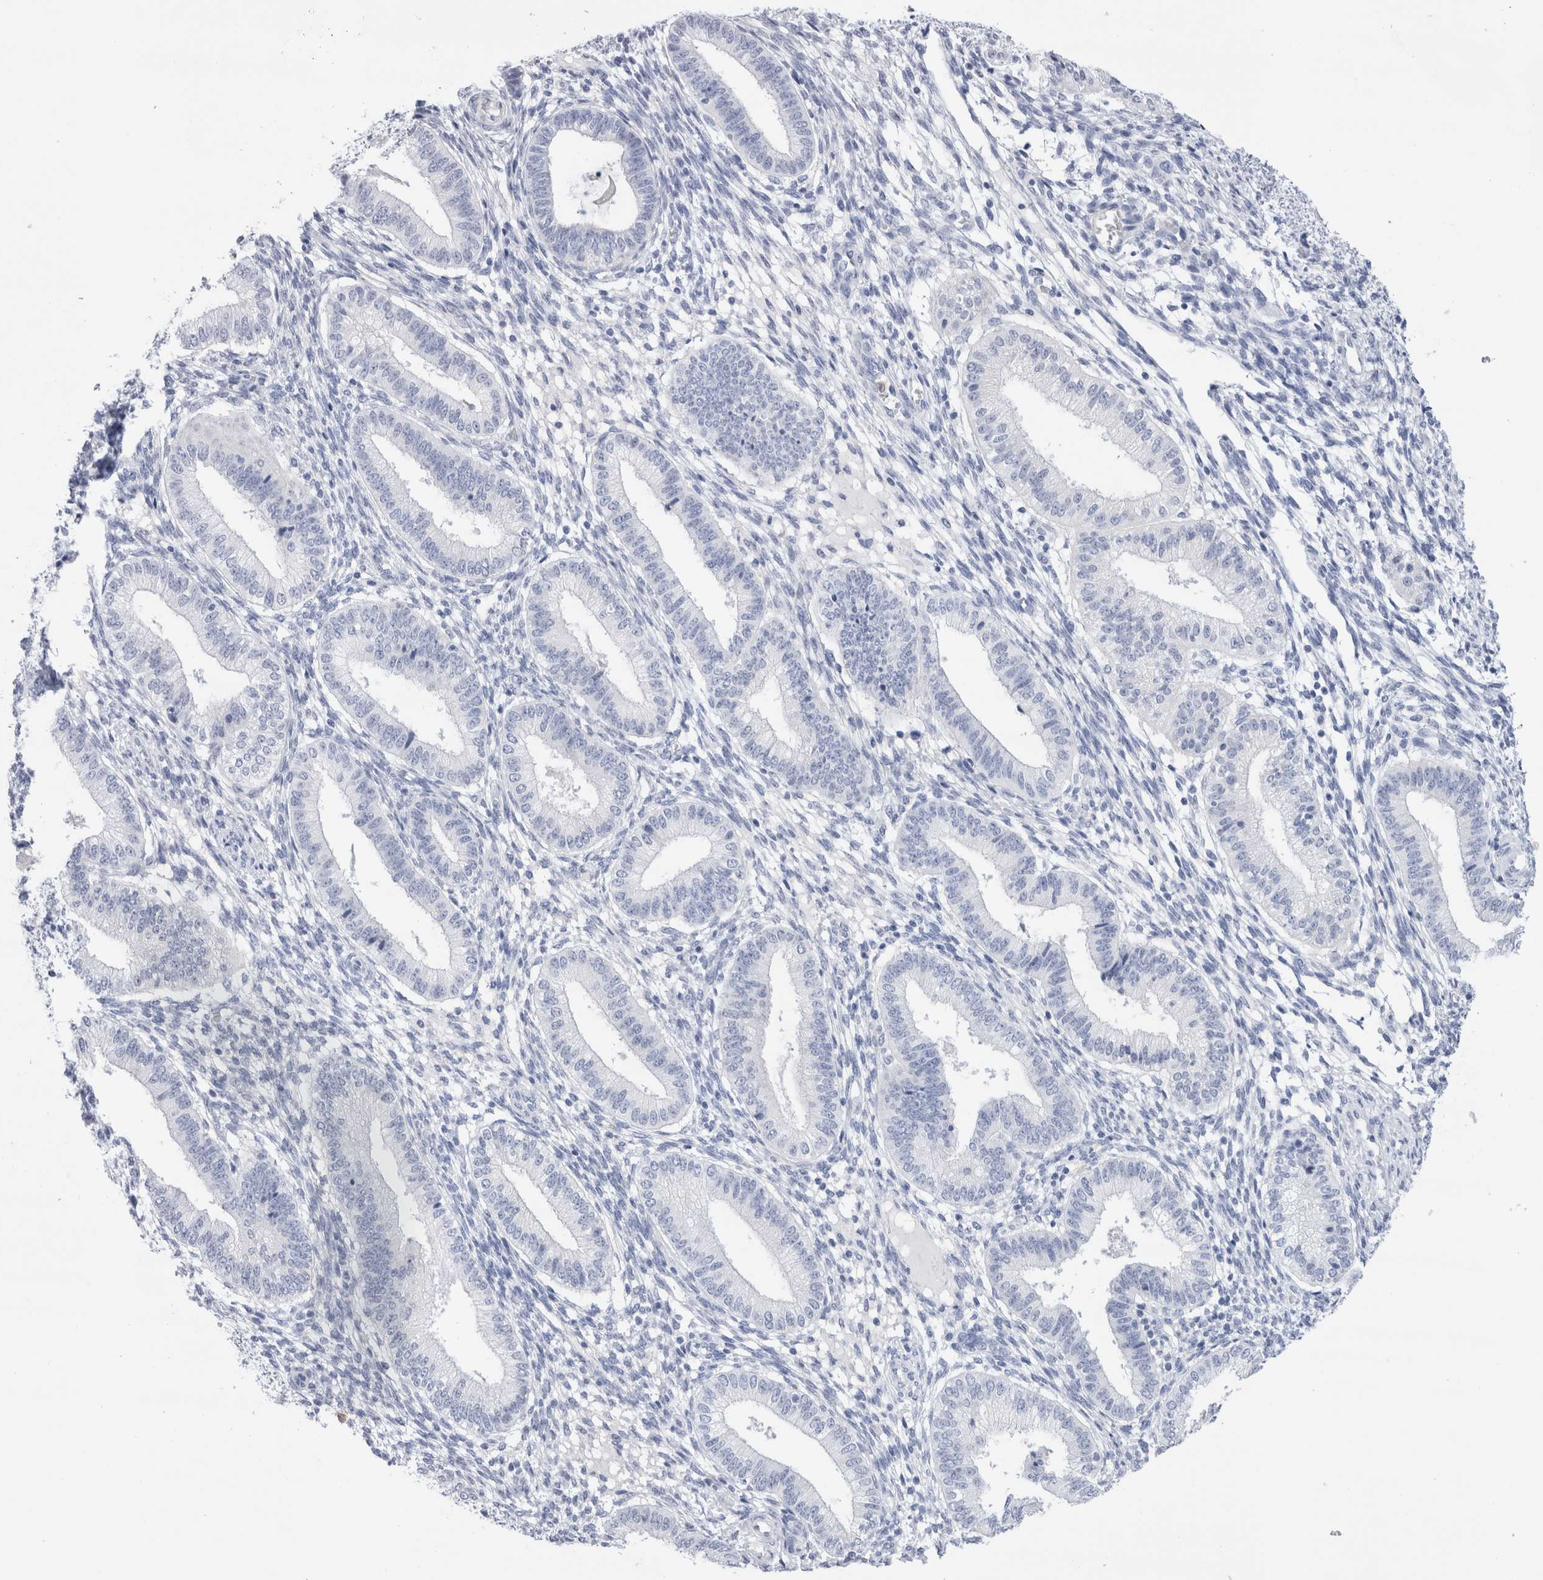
{"staining": {"intensity": "negative", "quantity": "none", "location": "none"}, "tissue": "endometrium", "cell_type": "Cells in endometrial stroma", "image_type": "normal", "snomed": [{"axis": "morphology", "description": "Normal tissue, NOS"}, {"axis": "topography", "description": "Endometrium"}], "caption": "DAB immunohistochemical staining of normal human endometrium displays no significant positivity in cells in endometrial stroma. The staining is performed using DAB brown chromogen with nuclei counter-stained in using hematoxylin.", "gene": "SLC10A5", "patient": {"sex": "female", "age": 39}}